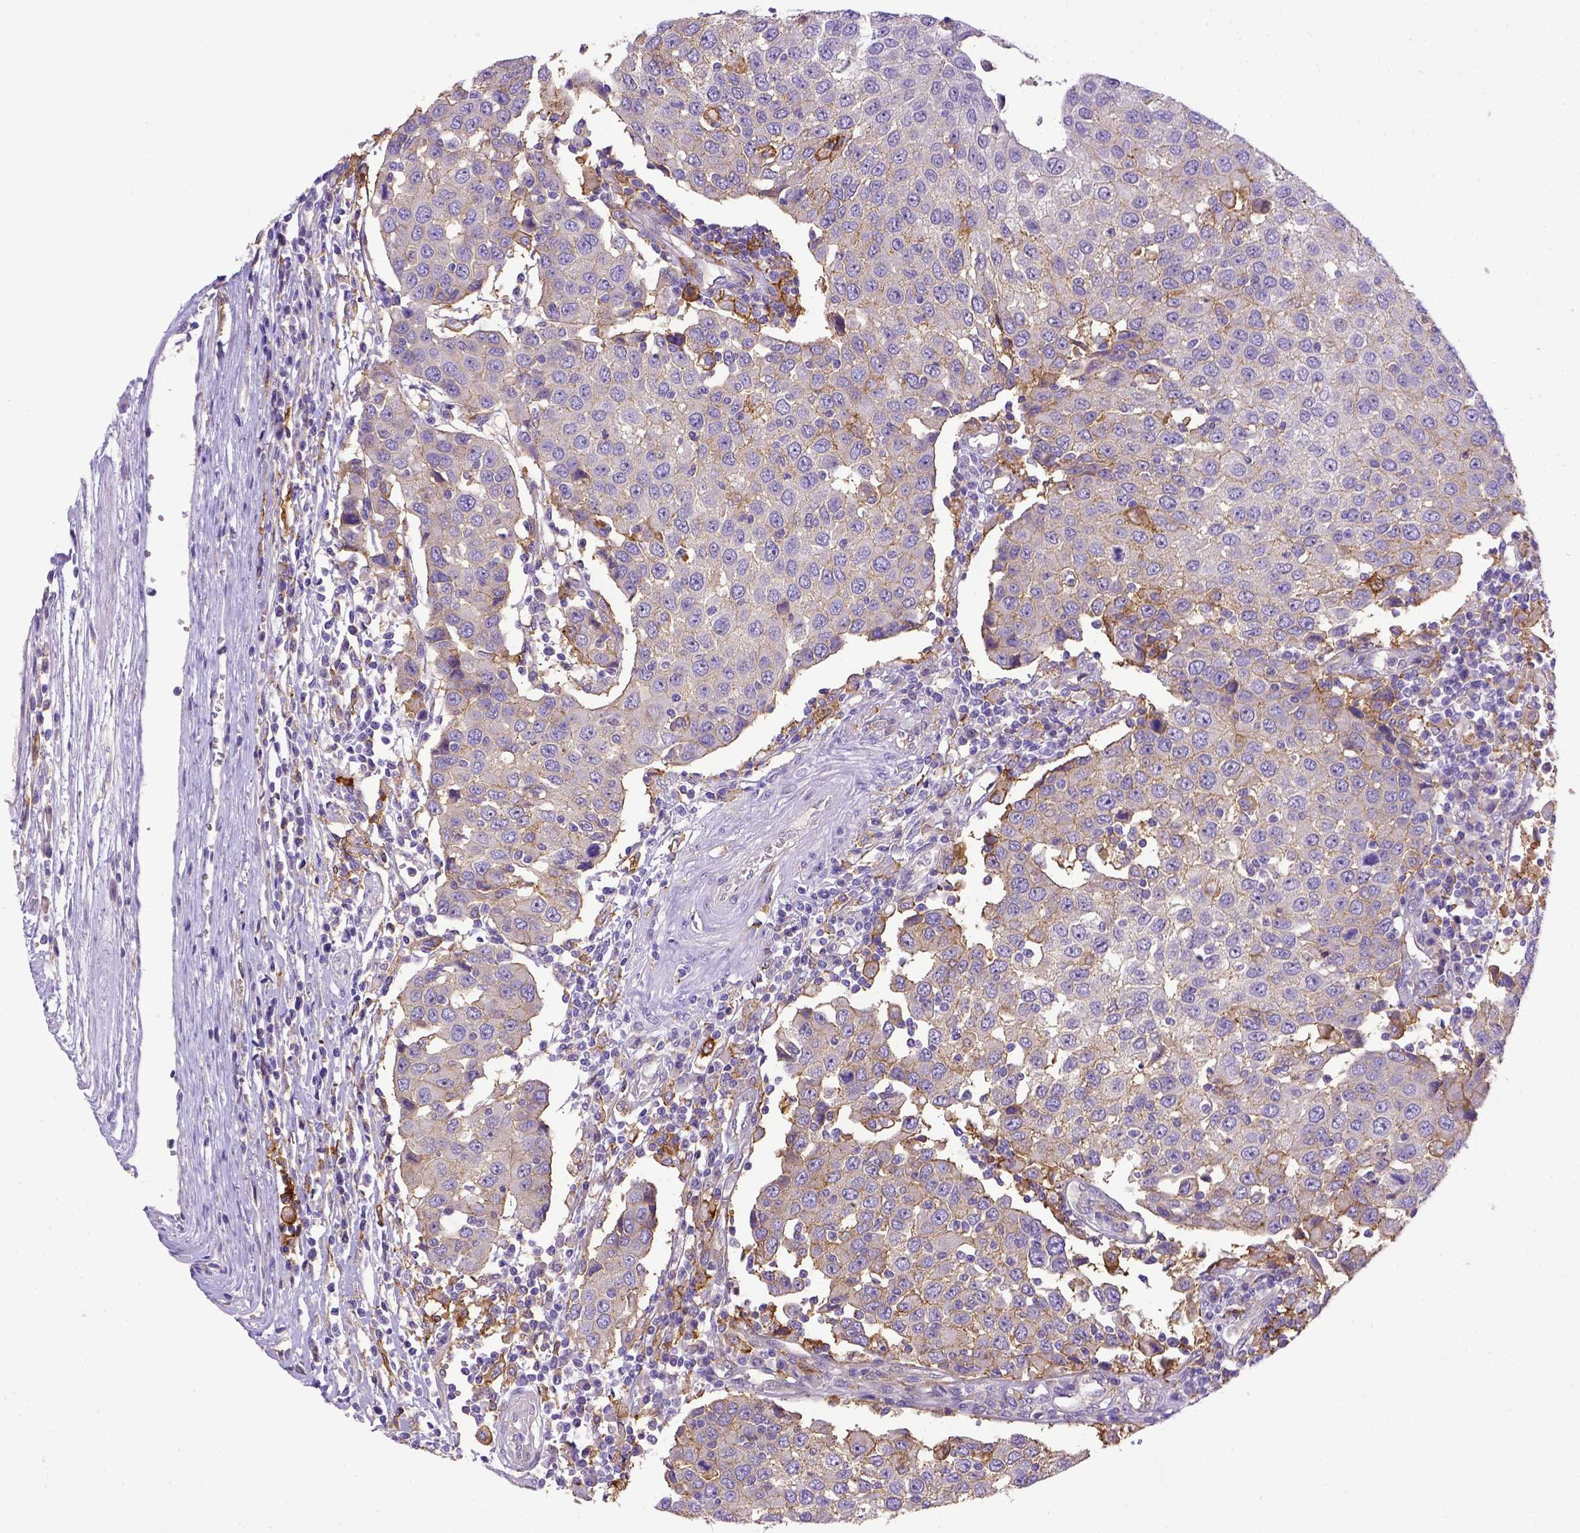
{"staining": {"intensity": "moderate", "quantity": "<25%", "location": "cytoplasmic/membranous"}, "tissue": "urothelial cancer", "cell_type": "Tumor cells", "image_type": "cancer", "snomed": [{"axis": "morphology", "description": "Urothelial carcinoma, High grade"}, {"axis": "topography", "description": "Urinary bladder"}], "caption": "Tumor cells show low levels of moderate cytoplasmic/membranous positivity in approximately <25% of cells in urothelial cancer. Using DAB (3,3'-diaminobenzidine) (brown) and hematoxylin (blue) stains, captured at high magnification using brightfield microscopy.", "gene": "CD40", "patient": {"sex": "female", "age": 85}}